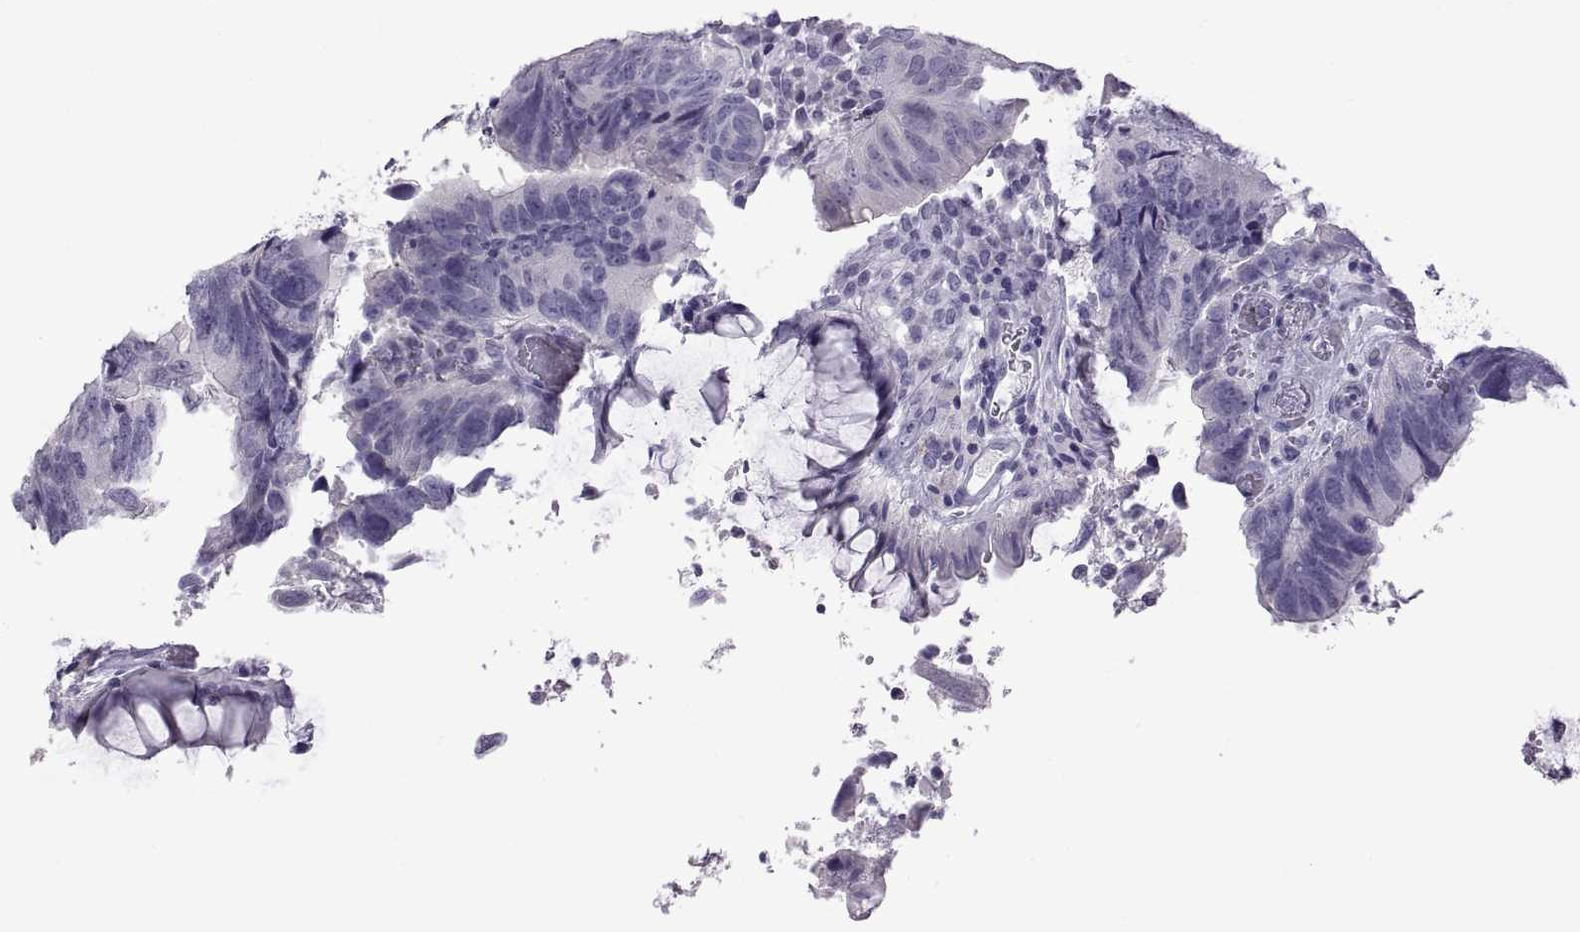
{"staining": {"intensity": "negative", "quantity": "none", "location": "none"}, "tissue": "colorectal cancer", "cell_type": "Tumor cells", "image_type": "cancer", "snomed": [{"axis": "morphology", "description": "Adenocarcinoma, NOS"}, {"axis": "topography", "description": "Colon"}], "caption": "IHC micrograph of colorectal cancer (adenocarcinoma) stained for a protein (brown), which demonstrates no expression in tumor cells.", "gene": "RDM1", "patient": {"sex": "female", "age": 67}}